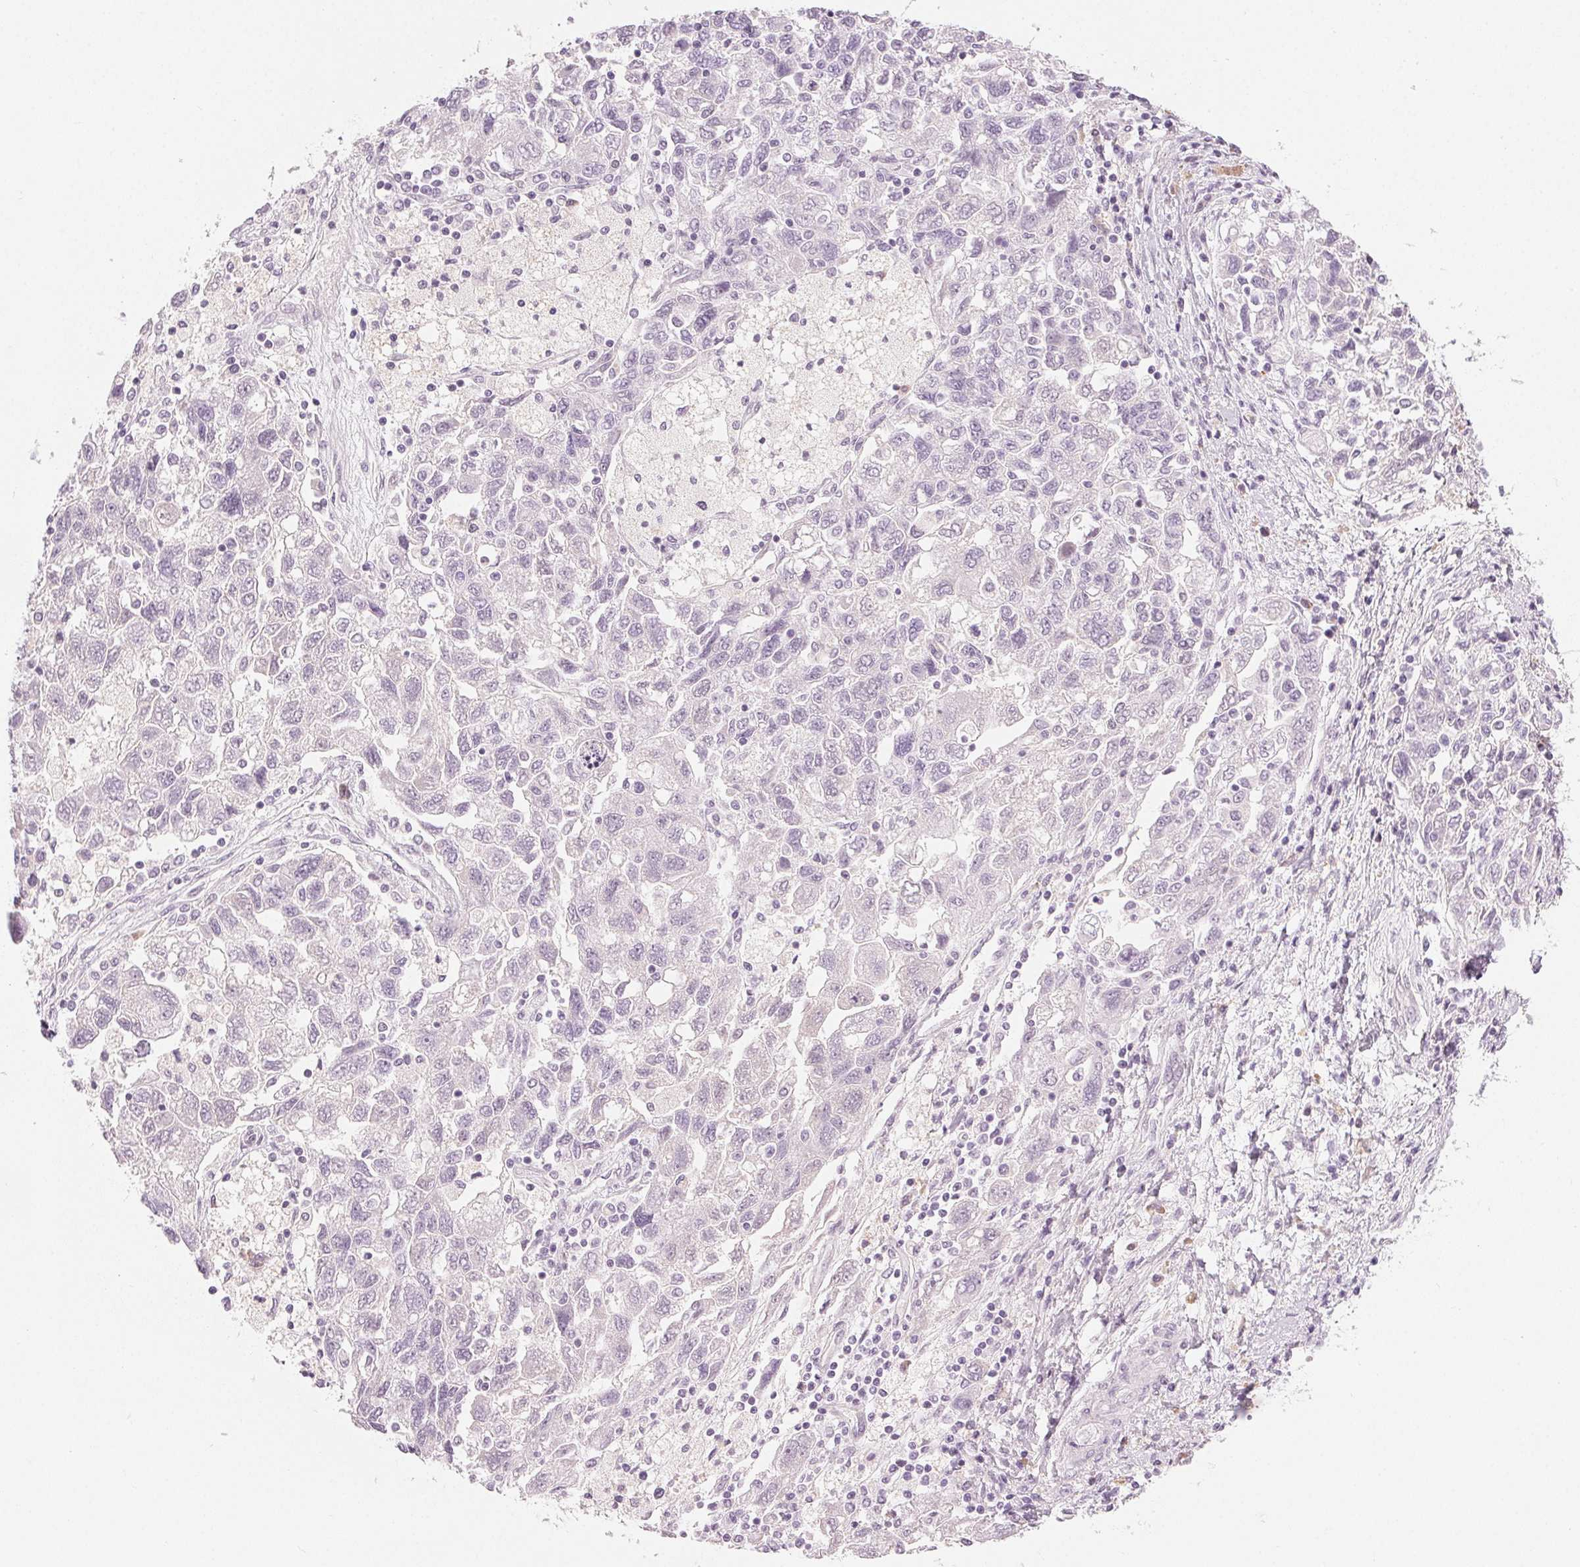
{"staining": {"intensity": "negative", "quantity": "none", "location": "none"}, "tissue": "ovarian cancer", "cell_type": "Tumor cells", "image_type": "cancer", "snomed": [{"axis": "morphology", "description": "Carcinoma, NOS"}, {"axis": "morphology", "description": "Cystadenocarcinoma, serous, NOS"}, {"axis": "topography", "description": "Ovary"}], "caption": "Protein analysis of carcinoma (ovarian) reveals no significant staining in tumor cells.", "gene": "HSF5", "patient": {"sex": "female", "age": 69}}